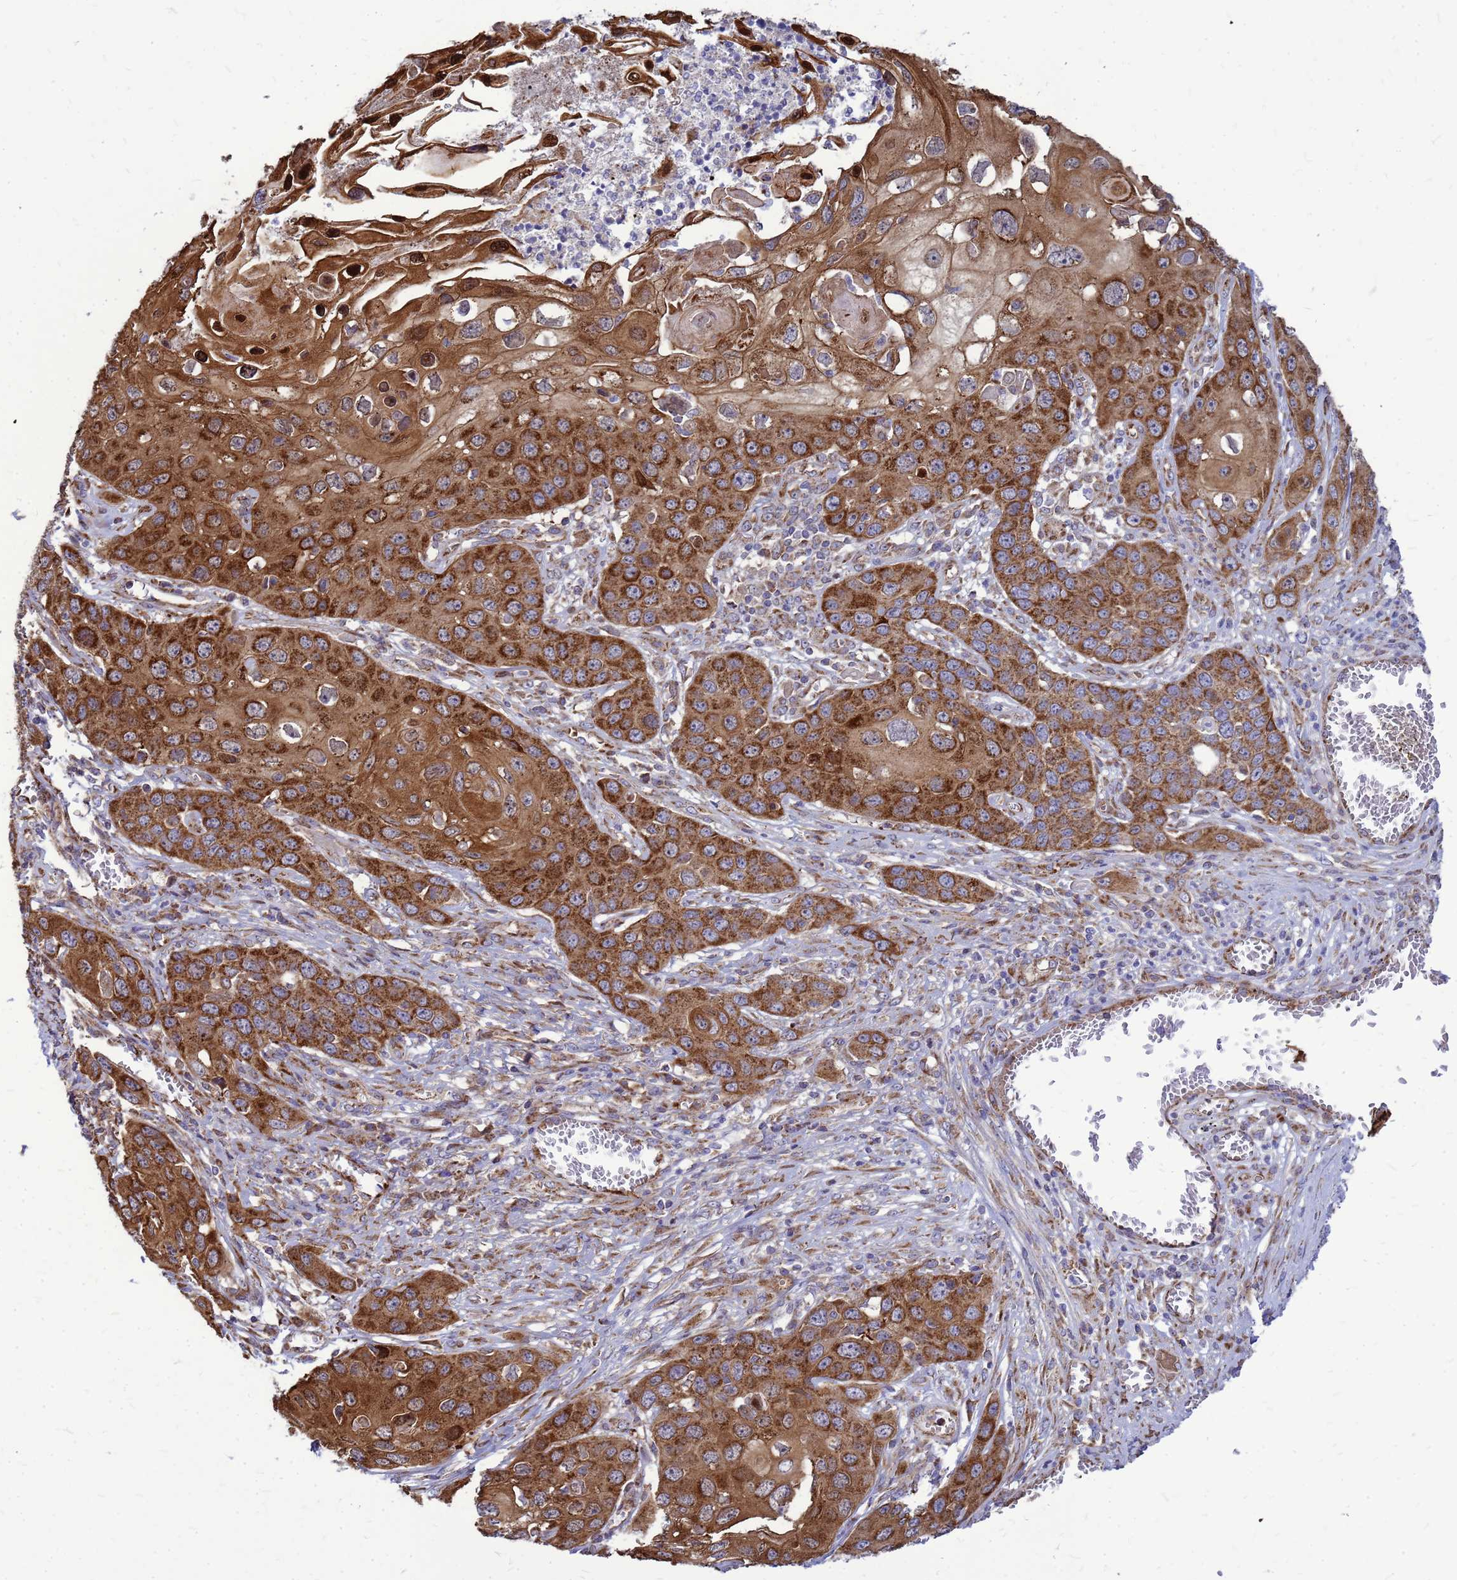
{"staining": {"intensity": "strong", "quantity": ">75%", "location": "cytoplasmic/membranous"}, "tissue": "skin cancer", "cell_type": "Tumor cells", "image_type": "cancer", "snomed": [{"axis": "morphology", "description": "Squamous cell carcinoma, NOS"}, {"axis": "topography", "description": "Skin"}], "caption": "A photomicrograph of human squamous cell carcinoma (skin) stained for a protein exhibits strong cytoplasmic/membranous brown staining in tumor cells. (DAB IHC, brown staining for protein, blue staining for nuclei).", "gene": "FSTL4", "patient": {"sex": "male", "age": 55}}